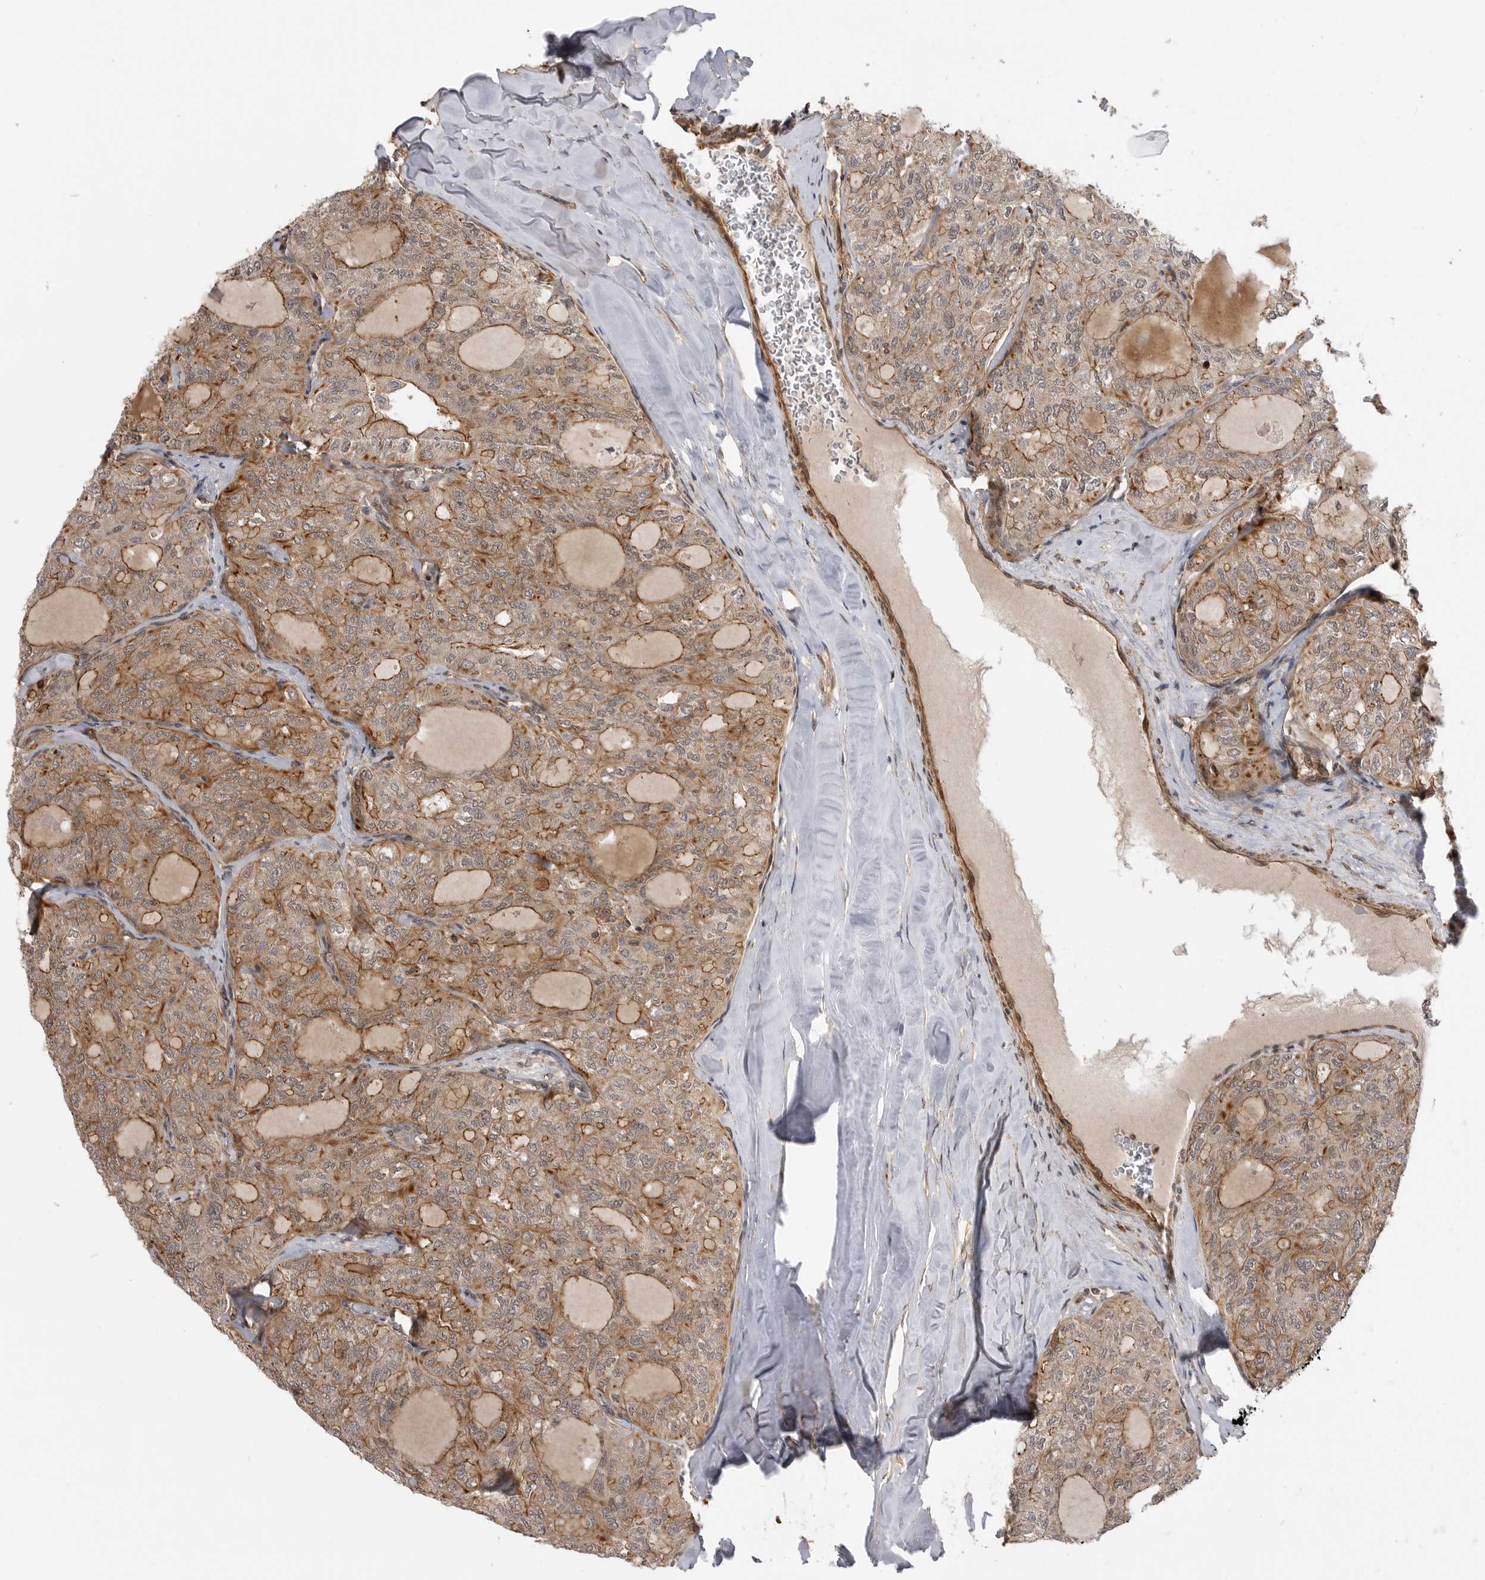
{"staining": {"intensity": "weak", "quantity": ">75%", "location": "cytoplasmic/membranous"}, "tissue": "thyroid cancer", "cell_type": "Tumor cells", "image_type": "cancer", "snomed": [{"axis": "morphology", "description": "Follicular adenoma carcinoma, NOS"}, {"axis": "topography", "description": "Thyroid gland"}], "caption": "Protein positivity by IHC exhibits weak cytoplasmic/membranous positivity in about >75% of tumor cells in follicular adenoma carcinoma (thyroid).", "gene": "TRIM56", "patient": {"sex": "male", "age": 75}}